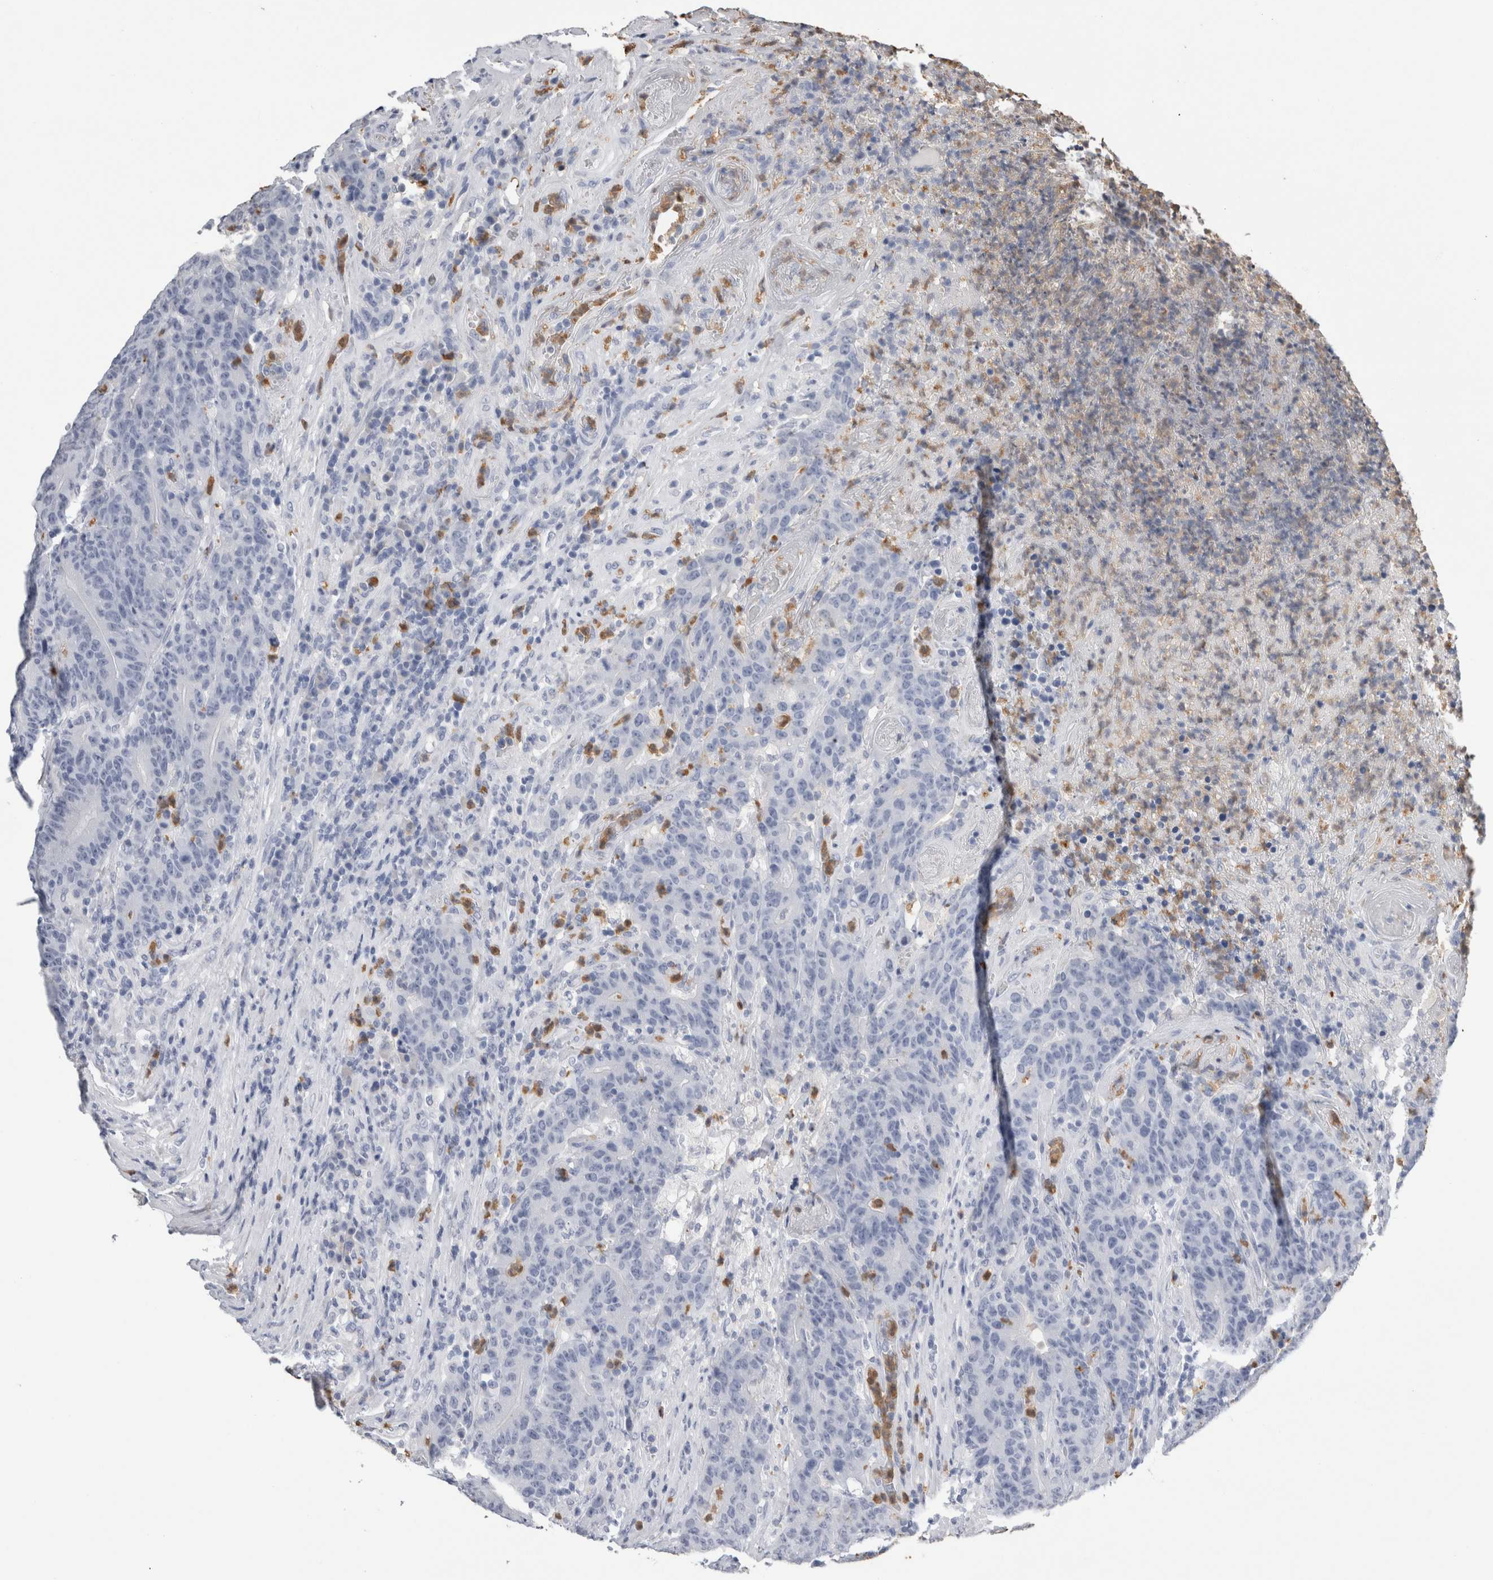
{"staining": {"intensity": "negative", "quantity": "none", "location": "none"}, "tissue": "colorectal cancer", "cell_type": "Tumor cells", "image_type": "cancer", "snomed": [{"axis": "morphology", "description": "Normal tissue, NOS"}, {"axis": "morphology", "description": "Adenocarcinoma, NOS"}, {"axis": "topography", "description": "Colon"}], "caption": "There is no significant expression in tumor cells of adenocarcinoma (colorectal).", "gene": "S100A12", "patient": {"sex": "female", "age": 75}}